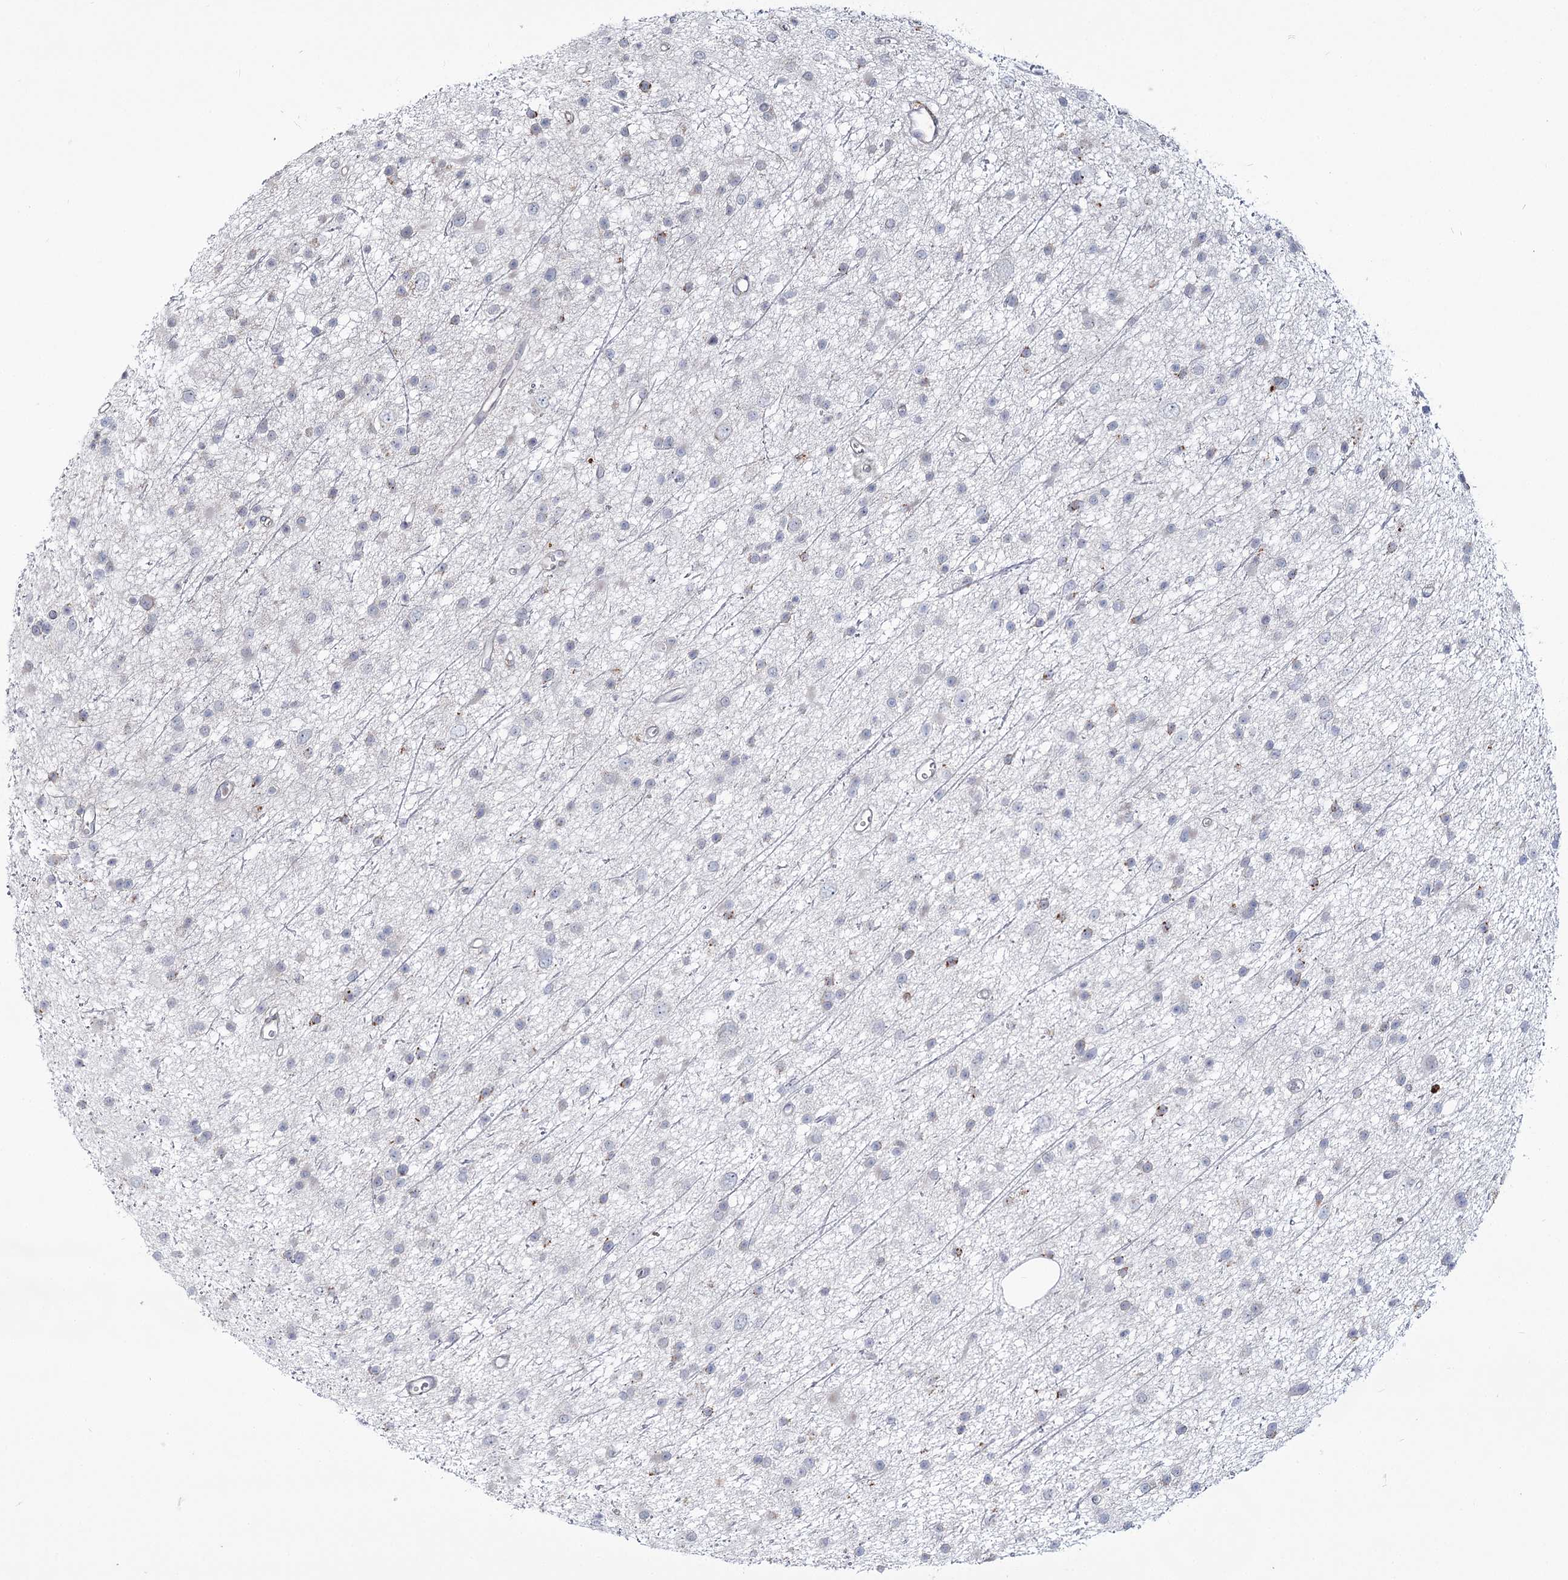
{"staining": {"intensity": "negative", "quantity": "none", "location": "none"}, "tissue": "glioma", "cell_type": "Tumor cells", "image_type": "cancer", "snomed": [{"axis": "morphology", "description": "Glioma, malignant, Low grade"}, {"axis": "topography", "description": "Cerebral cortex"}], "caption": "Tumor cells are negative for protein expression in human glioma.", "gene": "ZCCHC9", "patient": {"sex": "female", "age": 39}}